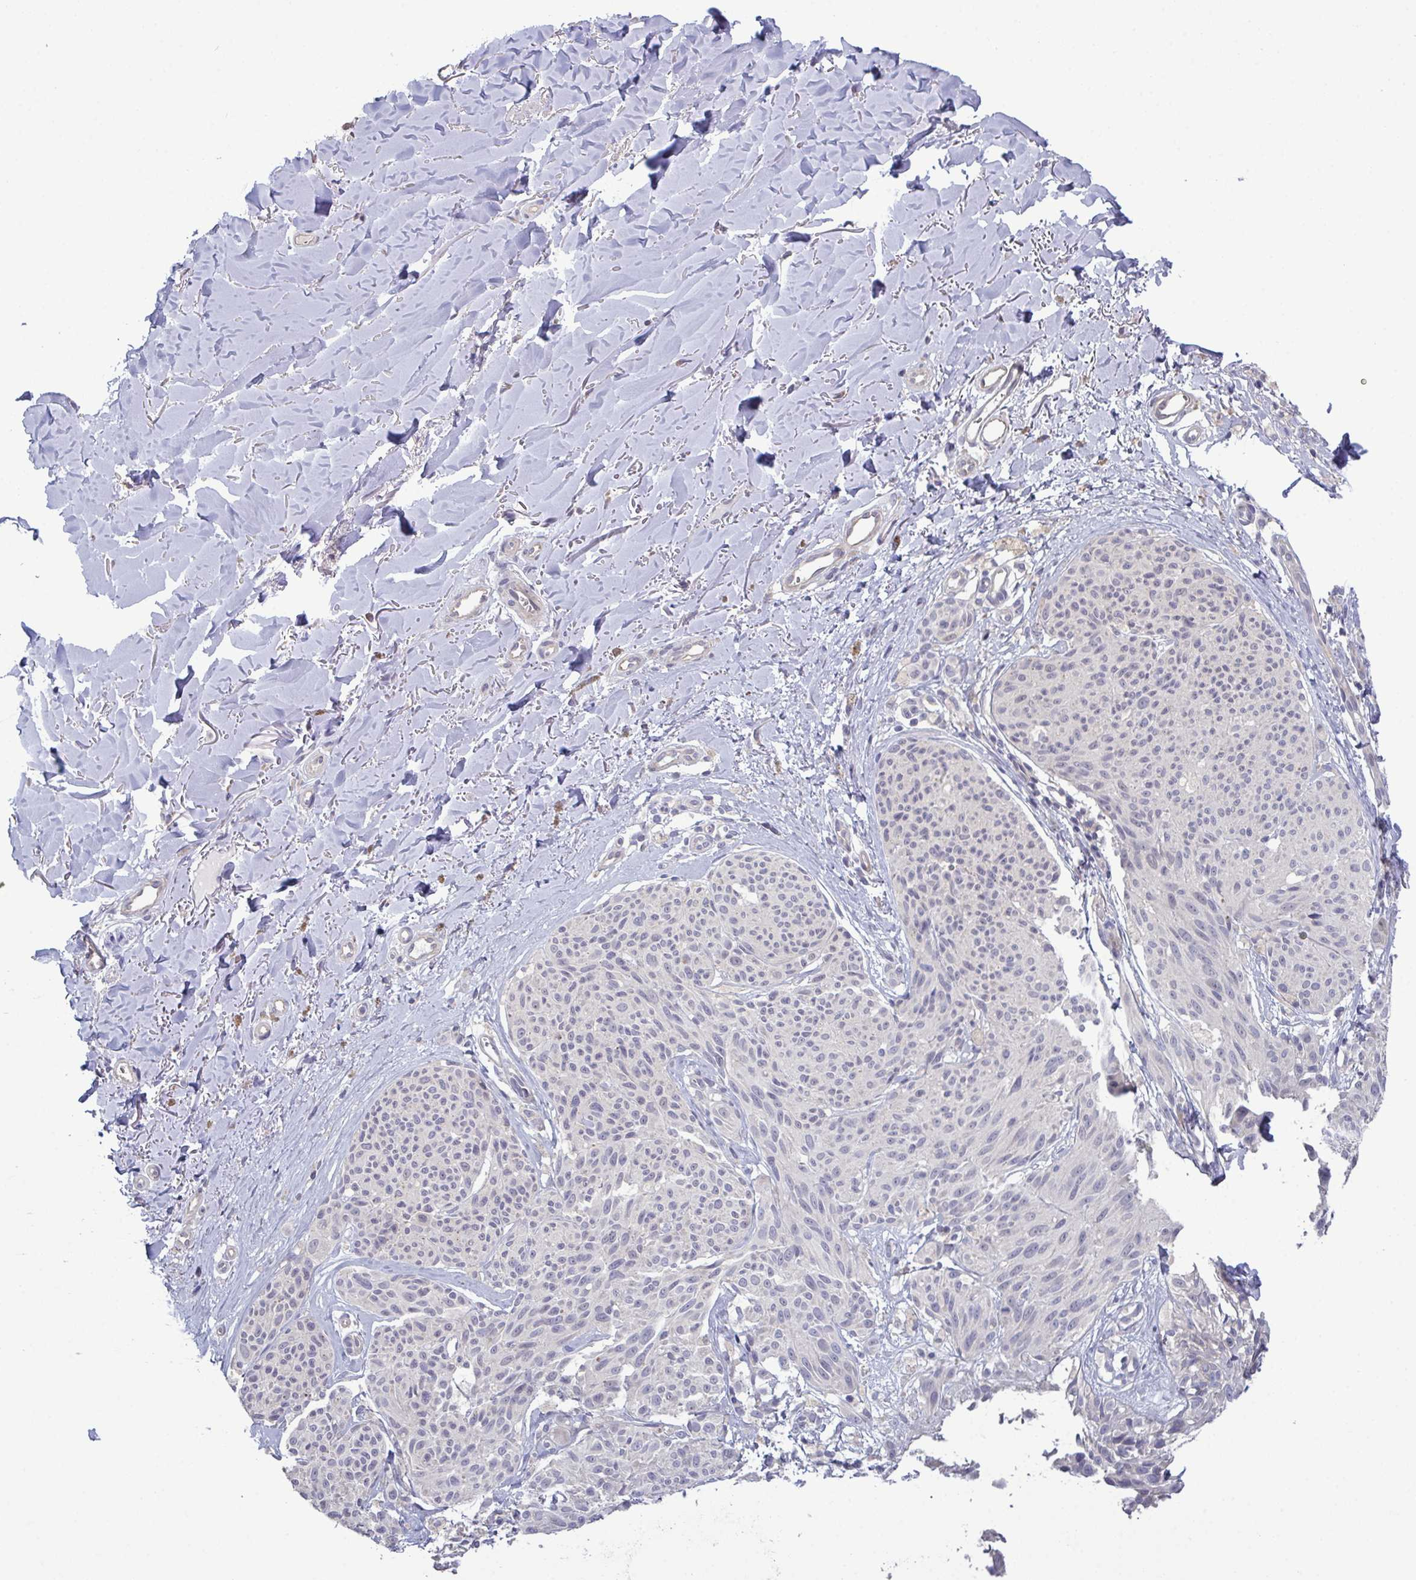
{"staining": {"intensity": "negative", "quantity": "none", "location": "none"}, "tissue": "melanoma", "cell_type": "Tumor cells", "image_type": "cancer", "snomed": [{"axis": "morphology", "description": "Malignant melanoma, NOS"}, {"axis": "topography", "description": "Skin"}], "caption": "This is a micrograph of IHC staining of melanoma, which shows no expression in tumor cells.", "gene": "GLDC", "patient": {"sex": "female", "age": 87}}